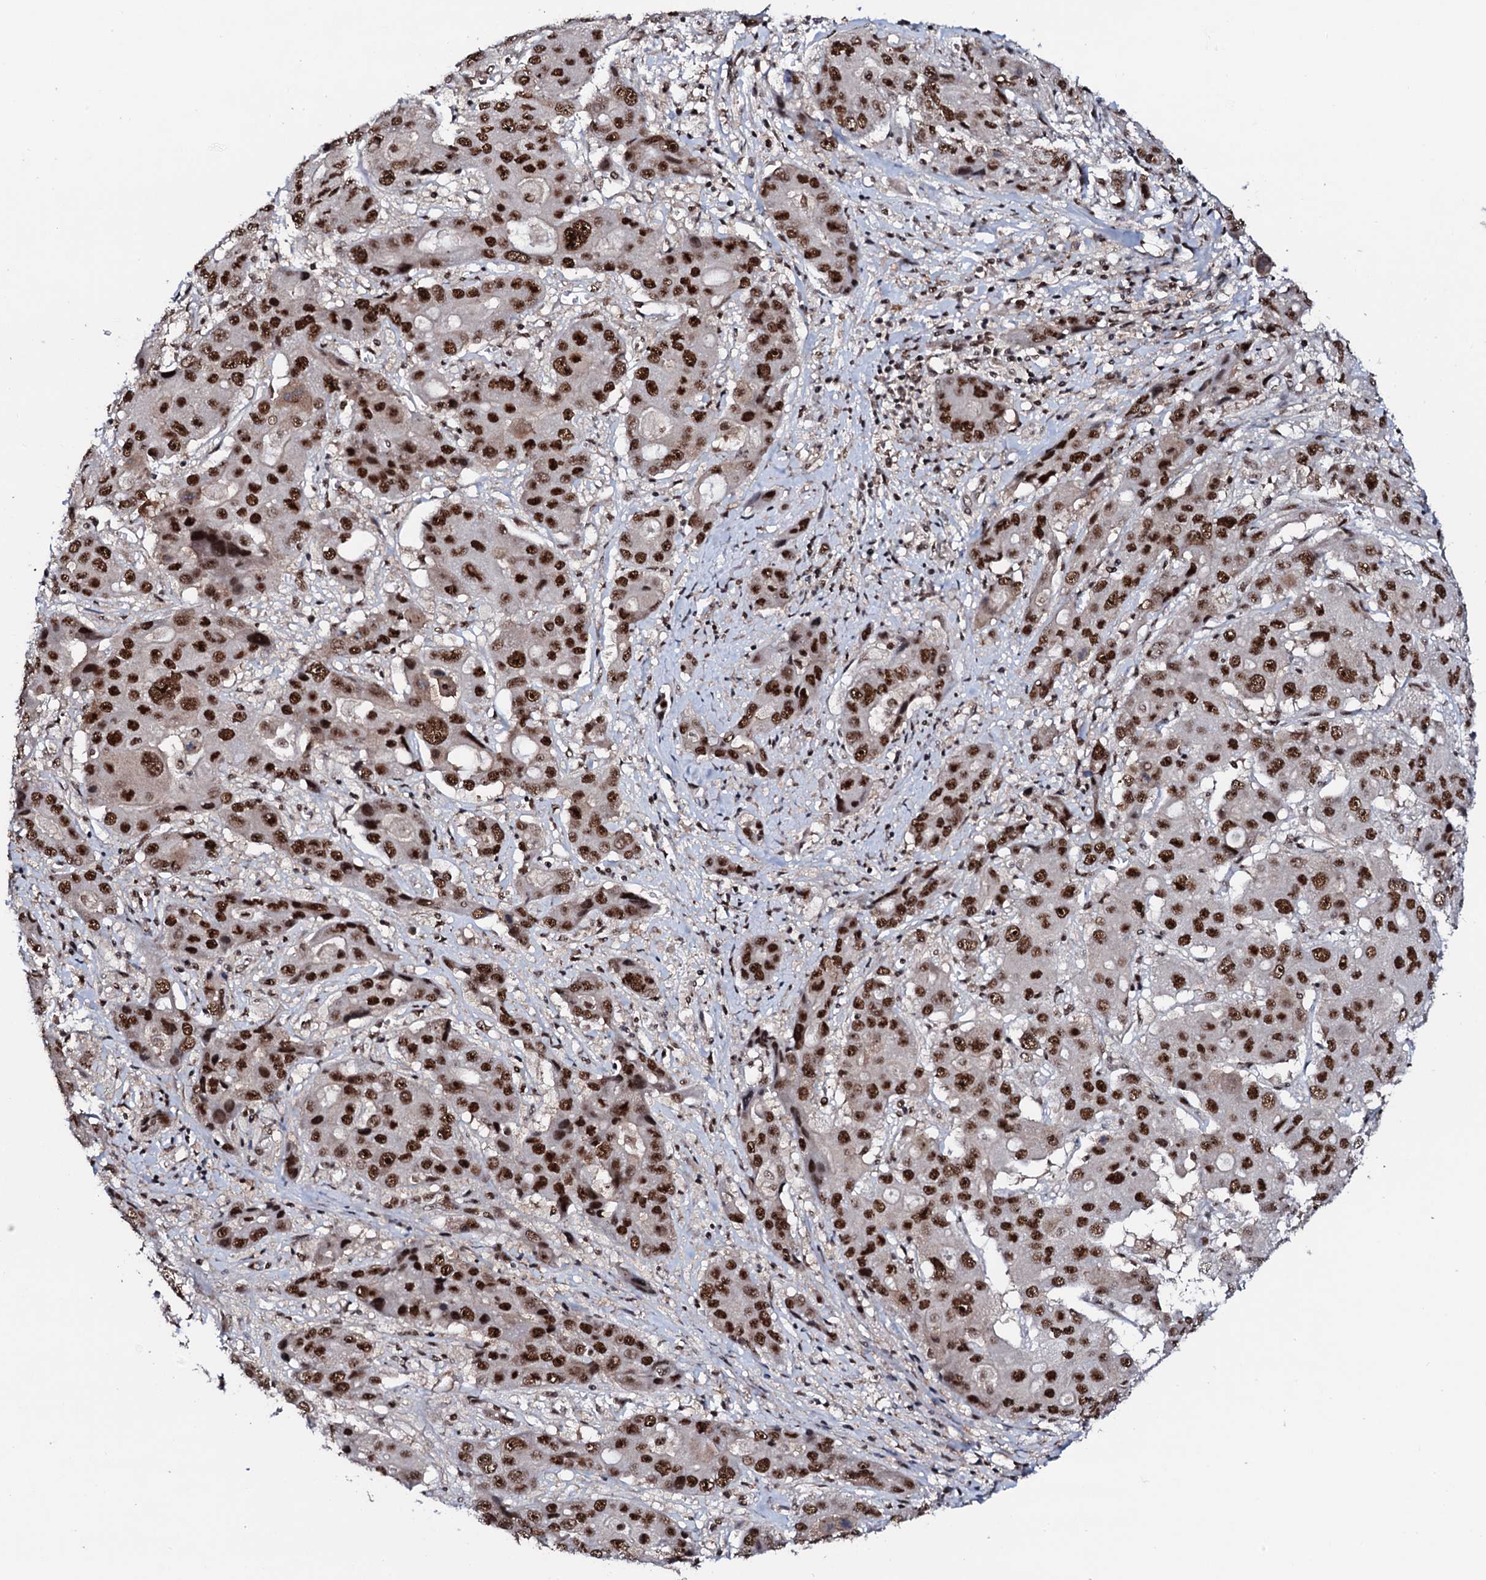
{"staining": {"intensity": "strong", "quantity": "25%-75%", "location": "nuclear"}, "tissue": "liver cancer", "cell_type": "Tumor cells", "image_type": "cancer", "snomed": [{"axis": "morphology", "description": "Cholangiocarcinoma"}, {"axis": "topography", "description": "Liver"}], "caption": "Immunohistochemistry (IHC) image of neoplastic tissue: liver cancer stained using IHC exhibits high levels of strong protein expression localized specifically in the nuclear of tumor cells, appearing as a nuclear brown color.", "gene": "PRPF18", "patient": {"sex": "male", "age": 67}}